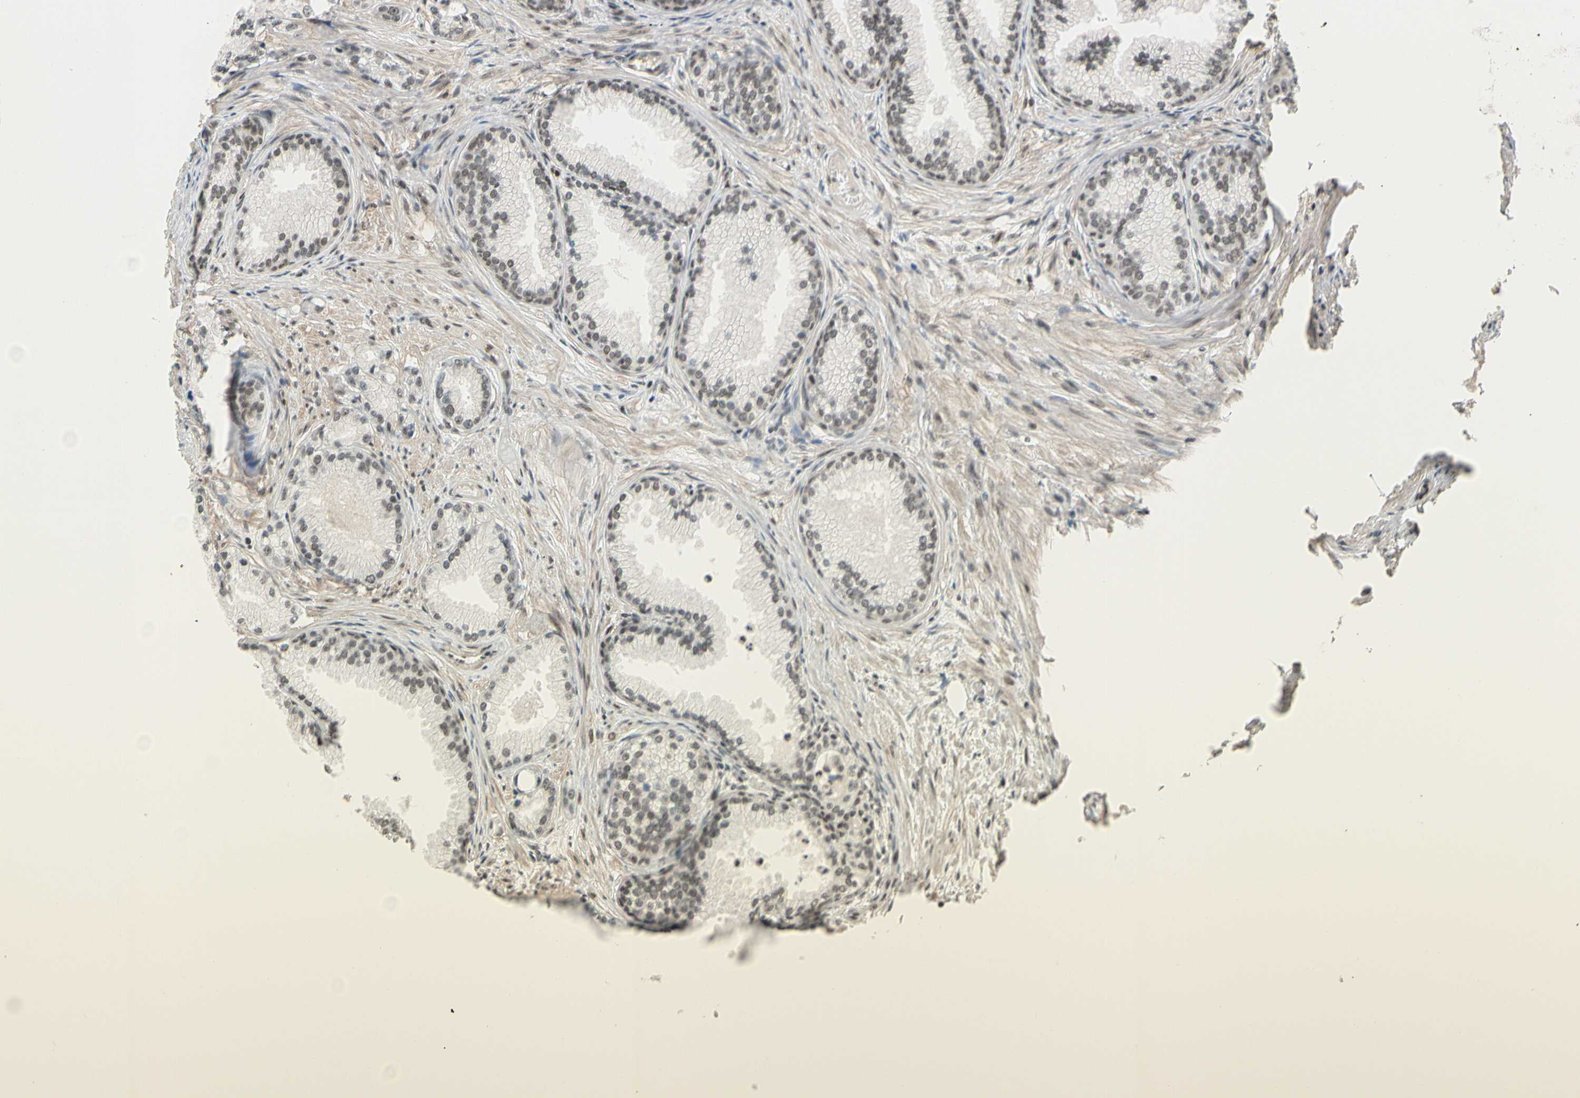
{"staining": {"intensity": "weak", "quantity": "25%-75%", "location": "nuclear"}, "tissue": "prostate cancer", "cell_type": "Tumor cells", "image_type": "cancer", "snomed": [{"axis": "morphology", "description": "Adenocarcinoma, Low grade"}, {"axis": "topography", "description": "Prostate"}], "caption": "Prostate cancer (adenocarcinoma (low-grade)) stained with a protein marker displays weak staining in tumor cells.", "gene": "TAF4", "patient": {"sex": "male", "age": 72}}